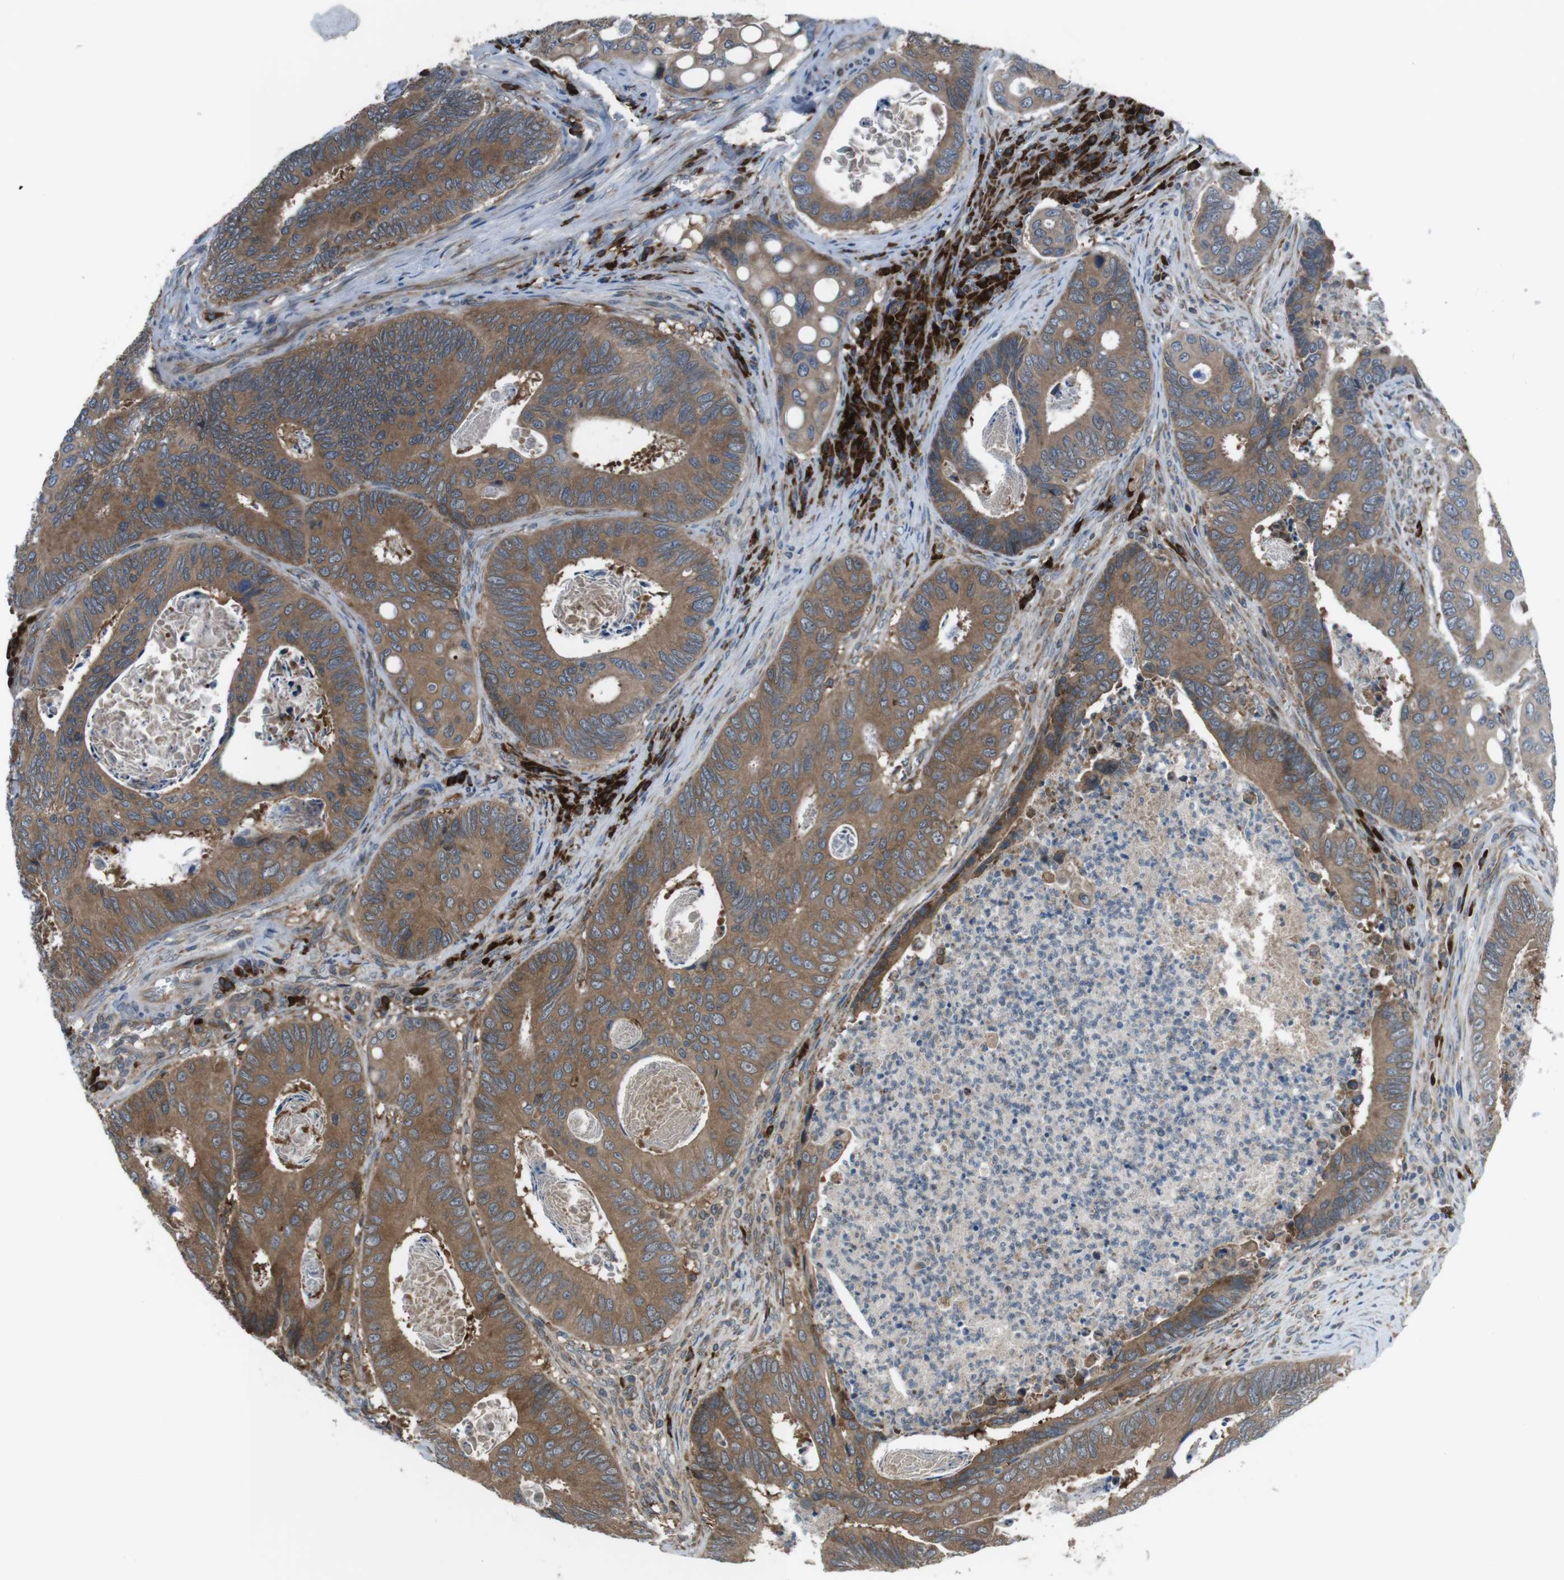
{"staining": {"intensity": "moderate", "quantity": ">75%", "location": "cytoplasmic/membranous"}, "tissue": "colorectal cancer", "cell_type": "Tumor cells", "image_type": "cancer", "snomed": [{"axis": "morphology", "description": "Inflammation, NOS"}, {"axis": "morphology", "description": "Adenocarcinoma, NOS"}, {"axis": "topography", "description": "Colon"}], "caption": "This is an image of immunohistochemistry staining of colorectal adenocarcinoma, which shows moderate positivity in the cytoplasmic/membranous of tumor cells.", "gene": "SSR3", "patient": {"sex": "male", "age": 72}}